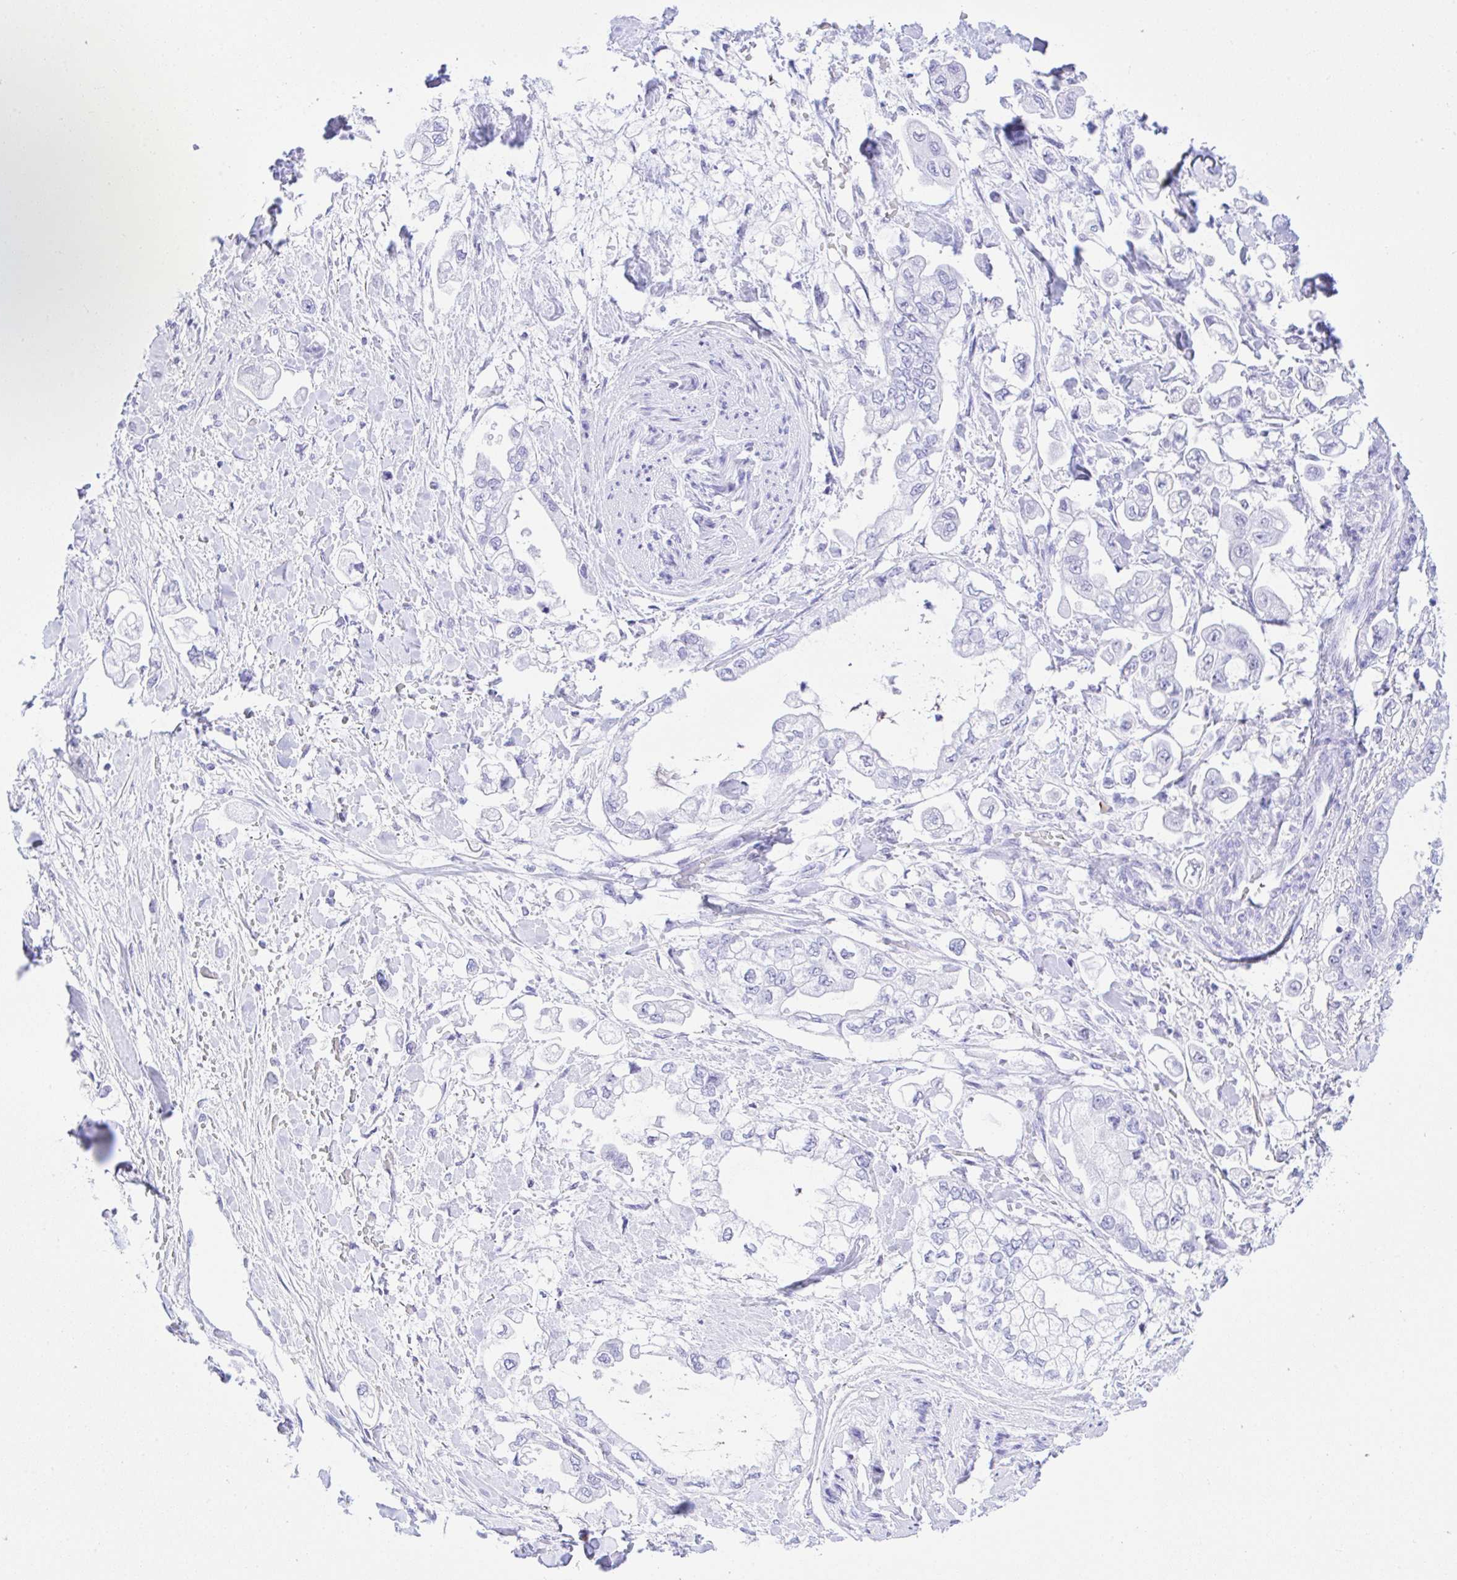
{"staining": {"intensity": "negative", "quantity": "none", "location": "none"}, "tissue": "stomach cancer", "cell_type": "Tumor cells", "image_type": "cancer", "snomed": [{"axis": "morphology", "description": "Adenocarcinoma, NOS"}, {"axis": "topography", "description": "Stomach"}], "caption": "The IHC histopathology image has no significant expression in tumor cells of stomach cancer (adenocarcinoma) tissue.", "gene": "SELENOV", "patient": {"sex": "male", "age": 62}}